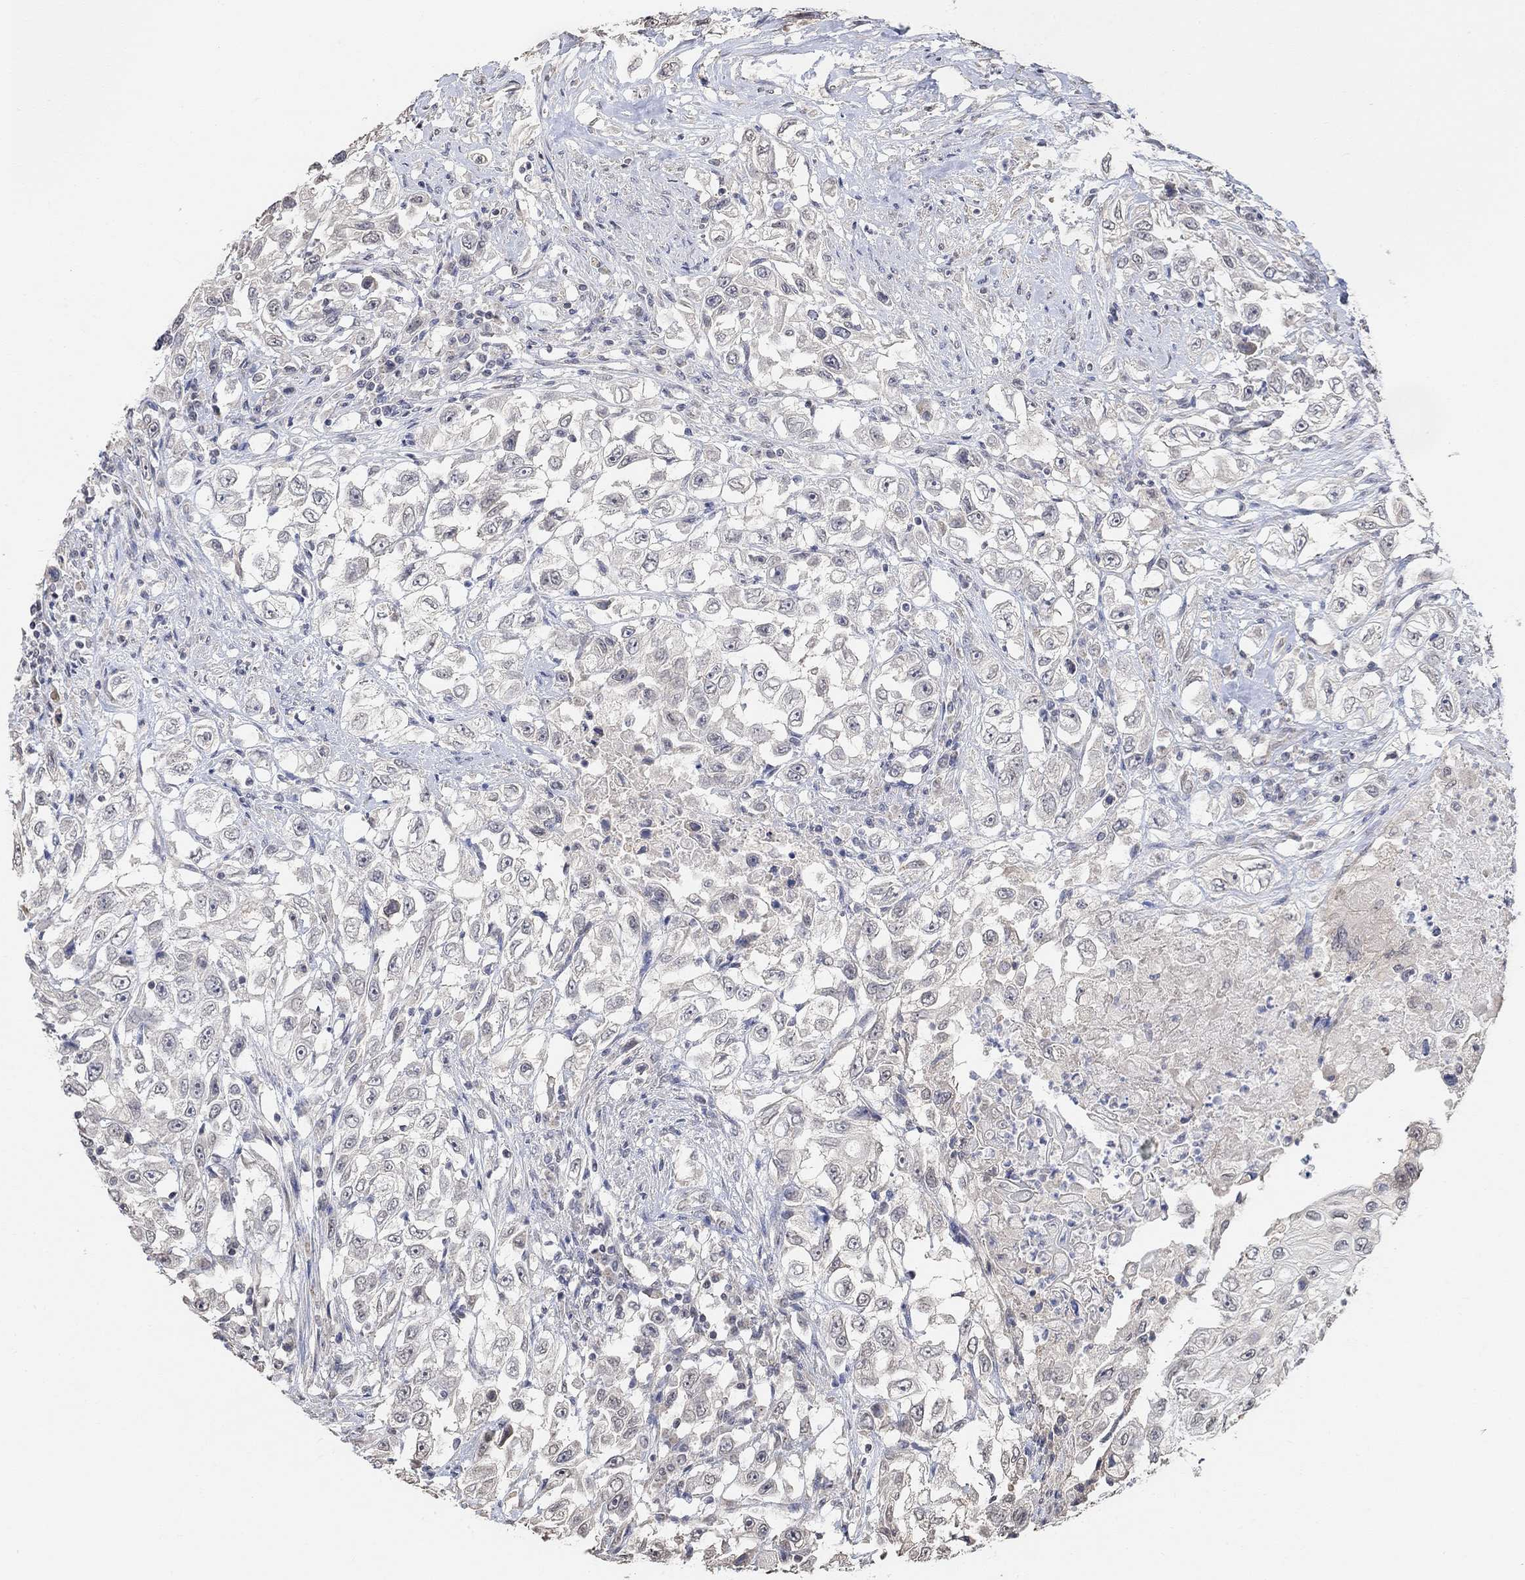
{"staining": {"intensity": "negative", "quantity": "none", "location": "none"}, "tissue": "urothelial cancer", "cell_type": "Tumor cells", "image_type": "cancer", "snomed": [{"axis": "morphology", "description": "Urothelial carcinoma, High grade"}, {"axis": "topography", "description": "Urinary bladder"}], "caption": "IHC image of urothelial carcinoma (high-grade) stained for a protein (brown), which displays no expression in tumor cells. The staining is performed using DAB brown chromogen with nuclei counter-stained in using hematoxylin.", "gene": "UNC5B", "patient": {"sex": "female", "age": 56}}